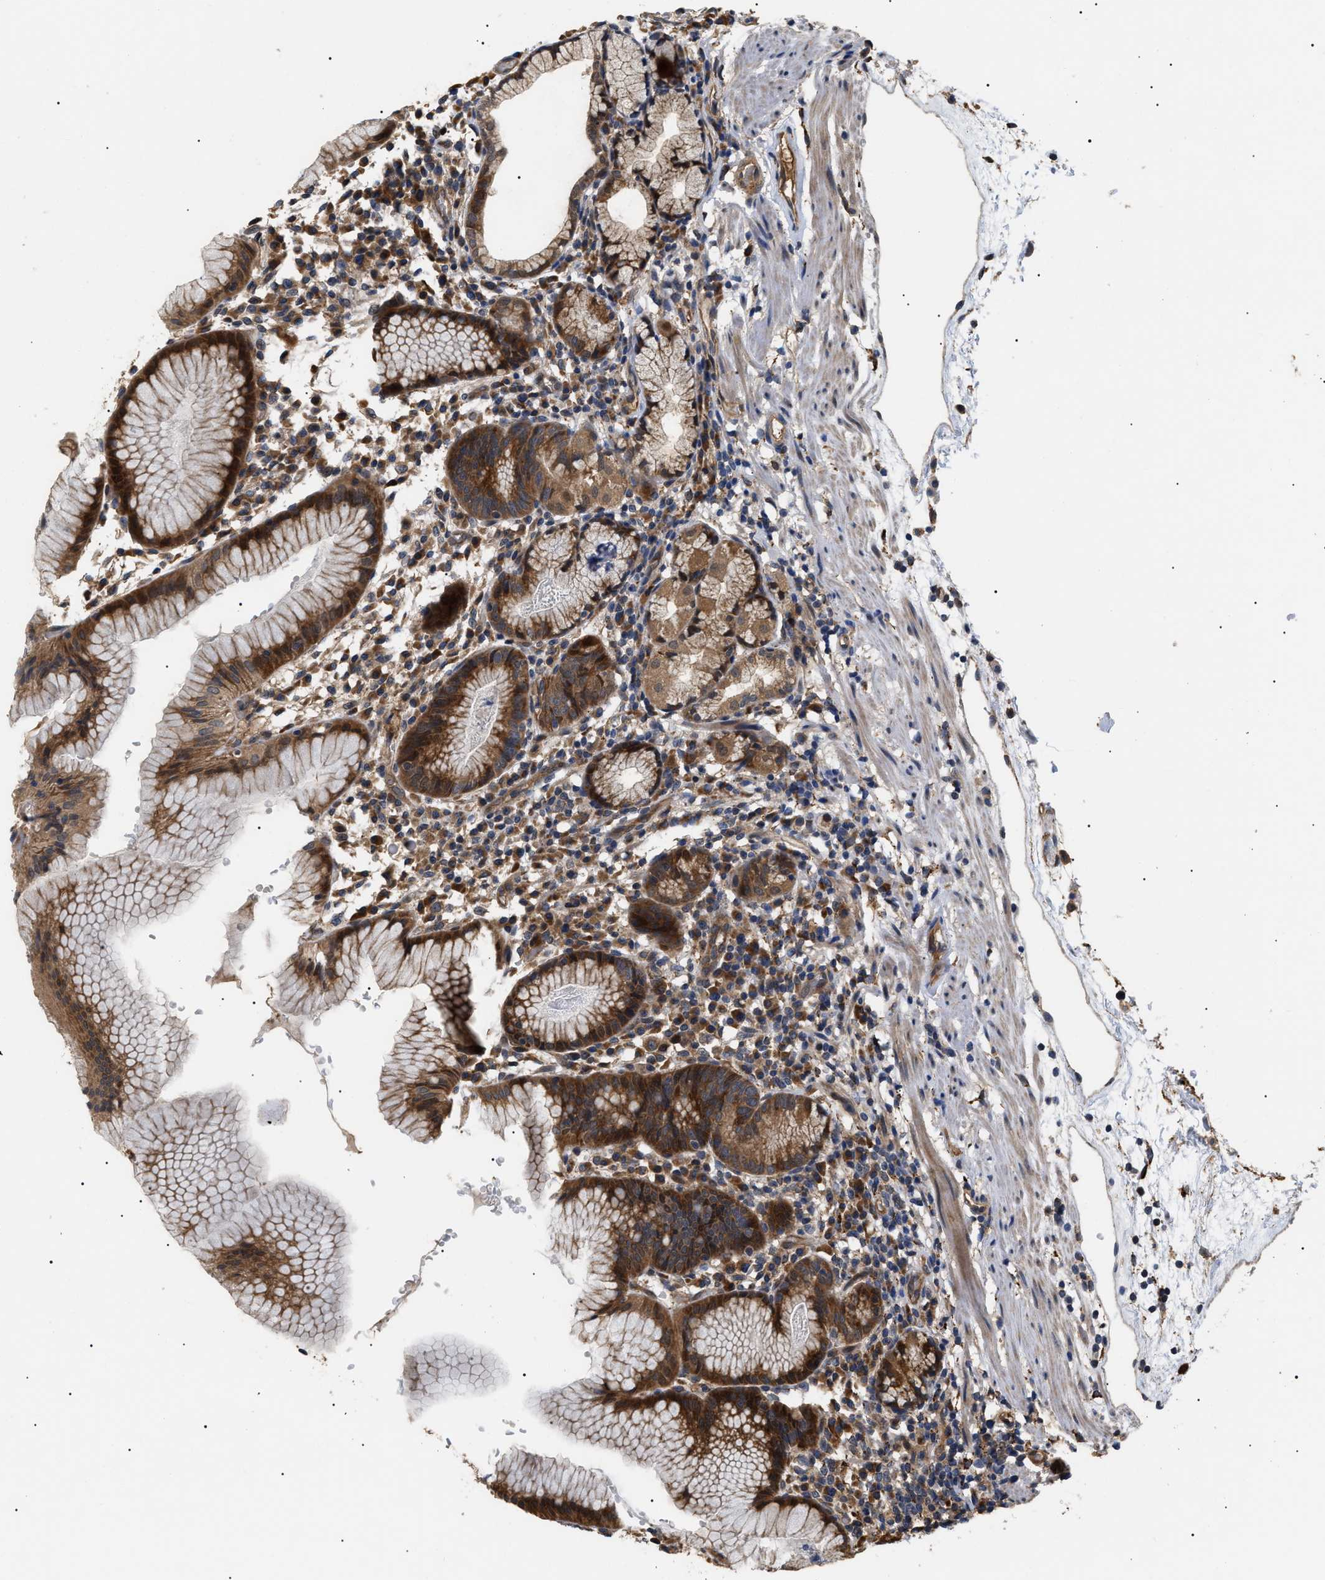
{"staining": {"intensity": "strong", "quantity": ">75%", "location": "cytoplasmic/membranous"}, "tissue": "stomach", "cell_type": "Glandular cells", "image_type": "normal", "snomed": [{"axis": "morphology", "description": "Normal tissue, NOS"}, {"axis": "topography", "description": "Stomach"}, {"axis": "topography", "description": "Stomach, lower"}], "caption": "The micrograph exhibits staining of unremarkable stomach, revealing strong cytoplasmic/membranous protein expression (brown color) within glandular cells.", "gene": "ASTL", "patient": {"sex": "female", "age": 75}}